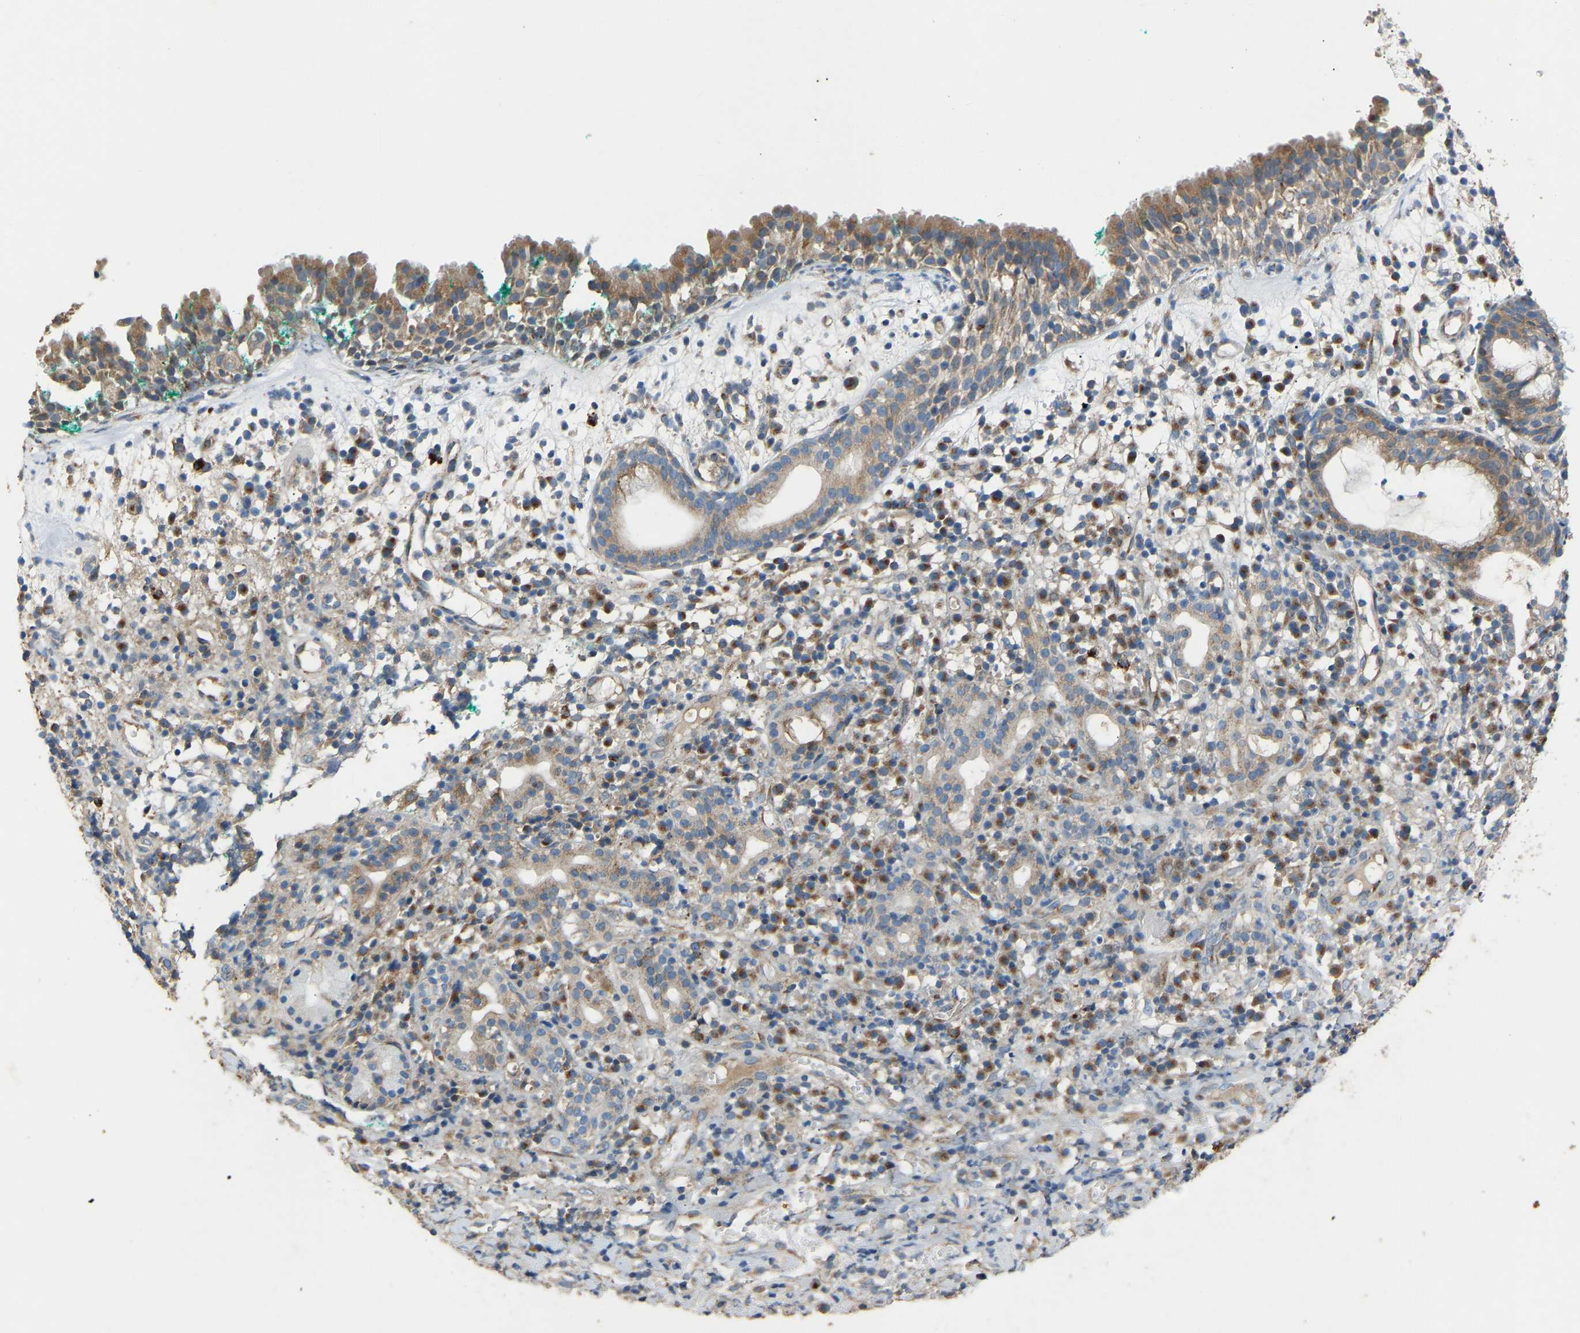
{"staining": {"intensity": "moderate", "quantity": ">75%", "location": "cytoplasmic/membranous"}, "tissue": "nasopharynx", "cell_type": "Respiratory epithelial cells", "image_type": "normal", "snomed": [{"axis": "morphology", "description": "Normal tissue, NOS"}, {"axis": "morphology", "description": "Basal cell carcinoma"}, {"axis": "topography", "description": "Cartilage tissue"}, {"axis": "topography", "description": "Nasopharynx"}, {"axis": "topography", "description": "Oral tissue"}], "caption": "A brown stain labels moderate cytoplasmic/membranous positivity of a protein in respiratory epithelial cells of unremarkable human nasopharynx. (brown staining indicates protein expression, while blue staining denotes nuclei).", "gene": "RGP1", "patient": {"sex": "female", "age": 77}}